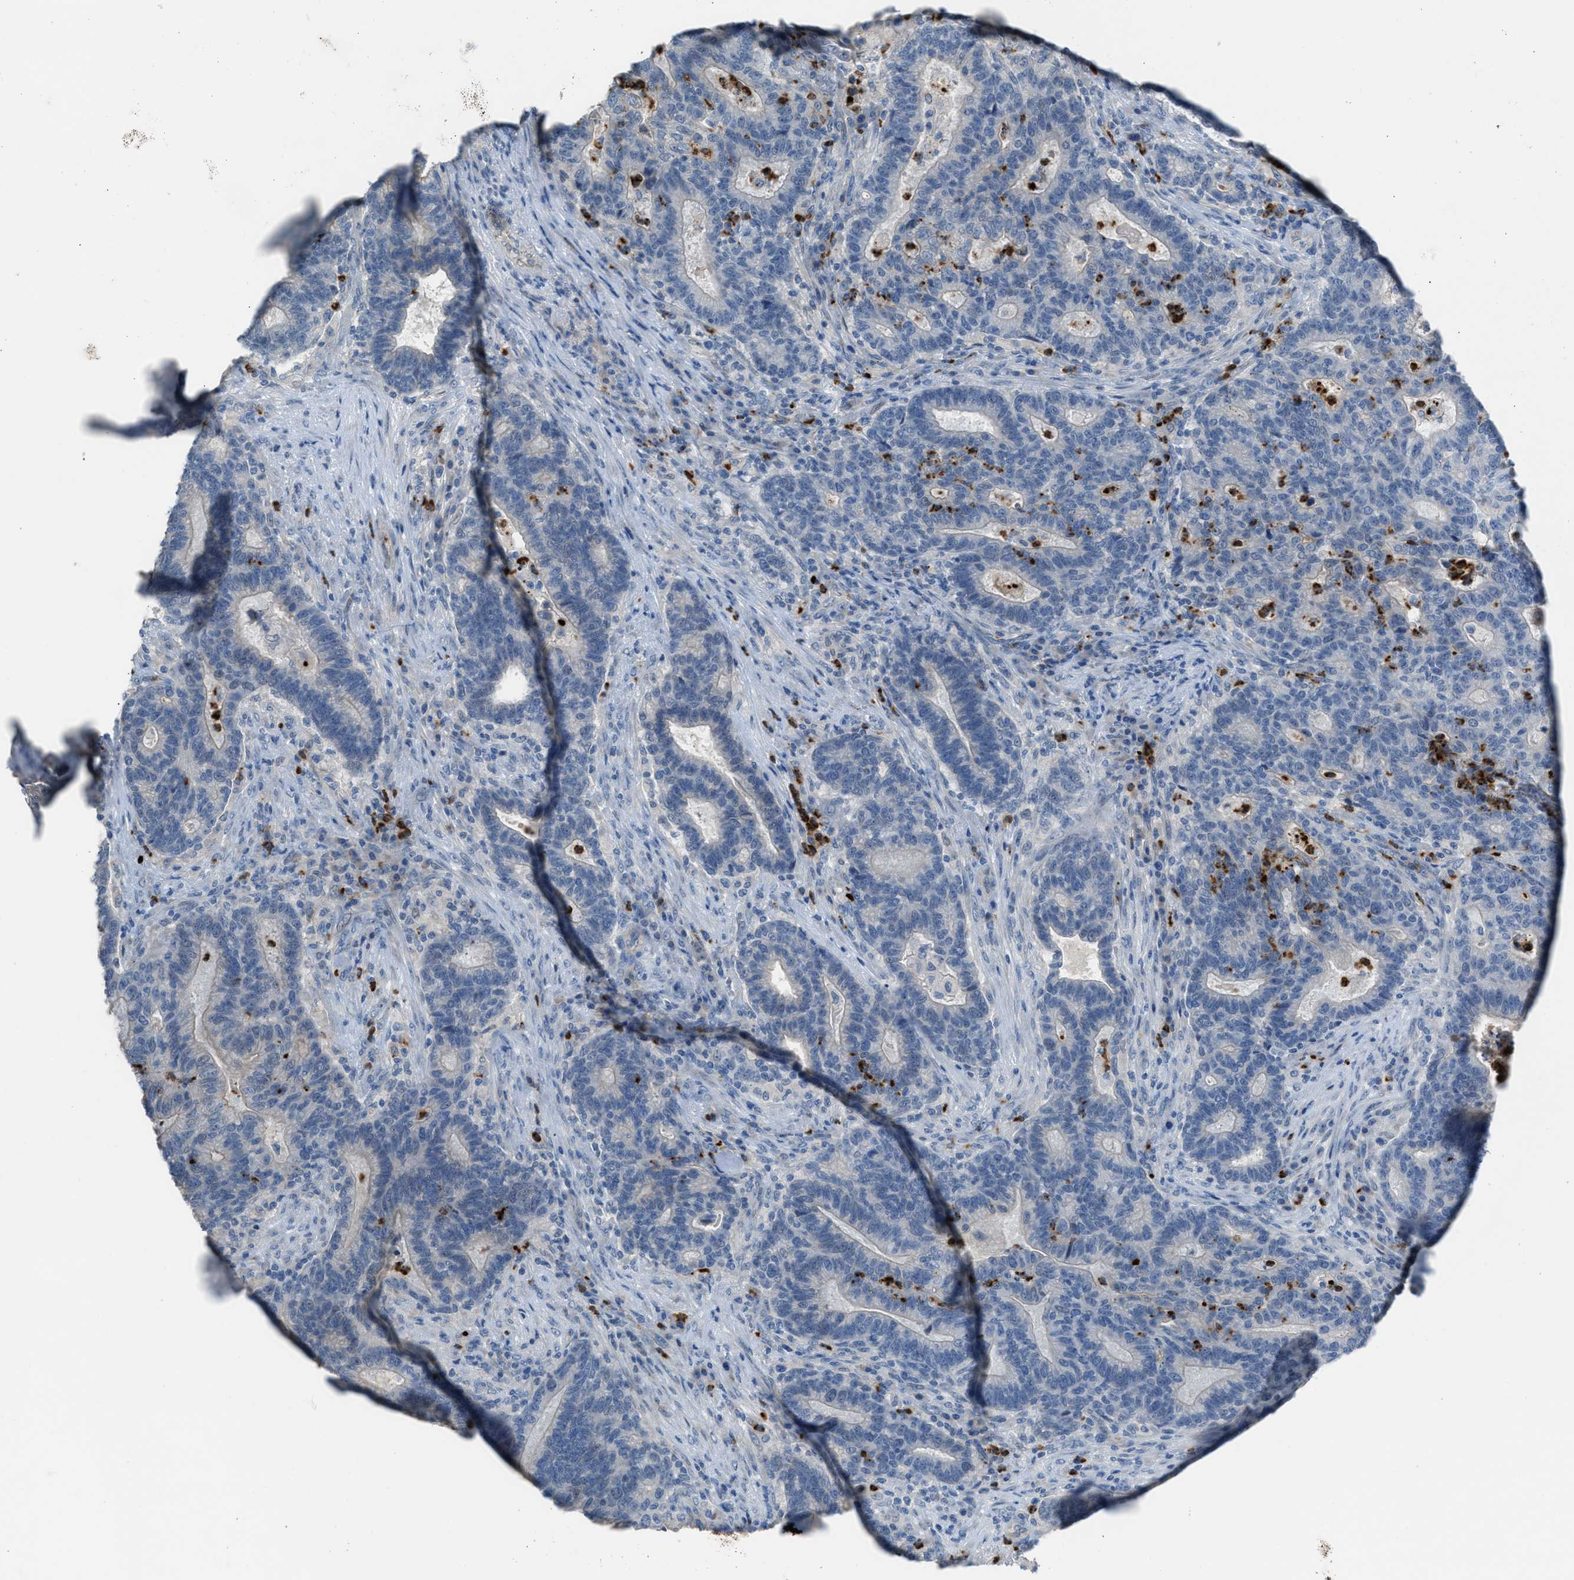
{"staining": {"intensity": "negative", "quantity": "none", "location": "none"}, "tissue": "colorectal cancer", "cell_type": "Tumor cells", "image_type": "cancer", "snomed": [{"axis": "morphology", "description": "Adenocarcinoma, NOS"}, {"axis": "topography", "description": "Colon"}], "caption": "High power microscopy histopathology image of an immunohistochemistry micrograph of colorectal cancer (adenocarcinoma), revealing no significant positivity in tumor cells.", "gene": "CFAP77", "patient": {"sex": "female", "age": 75}}